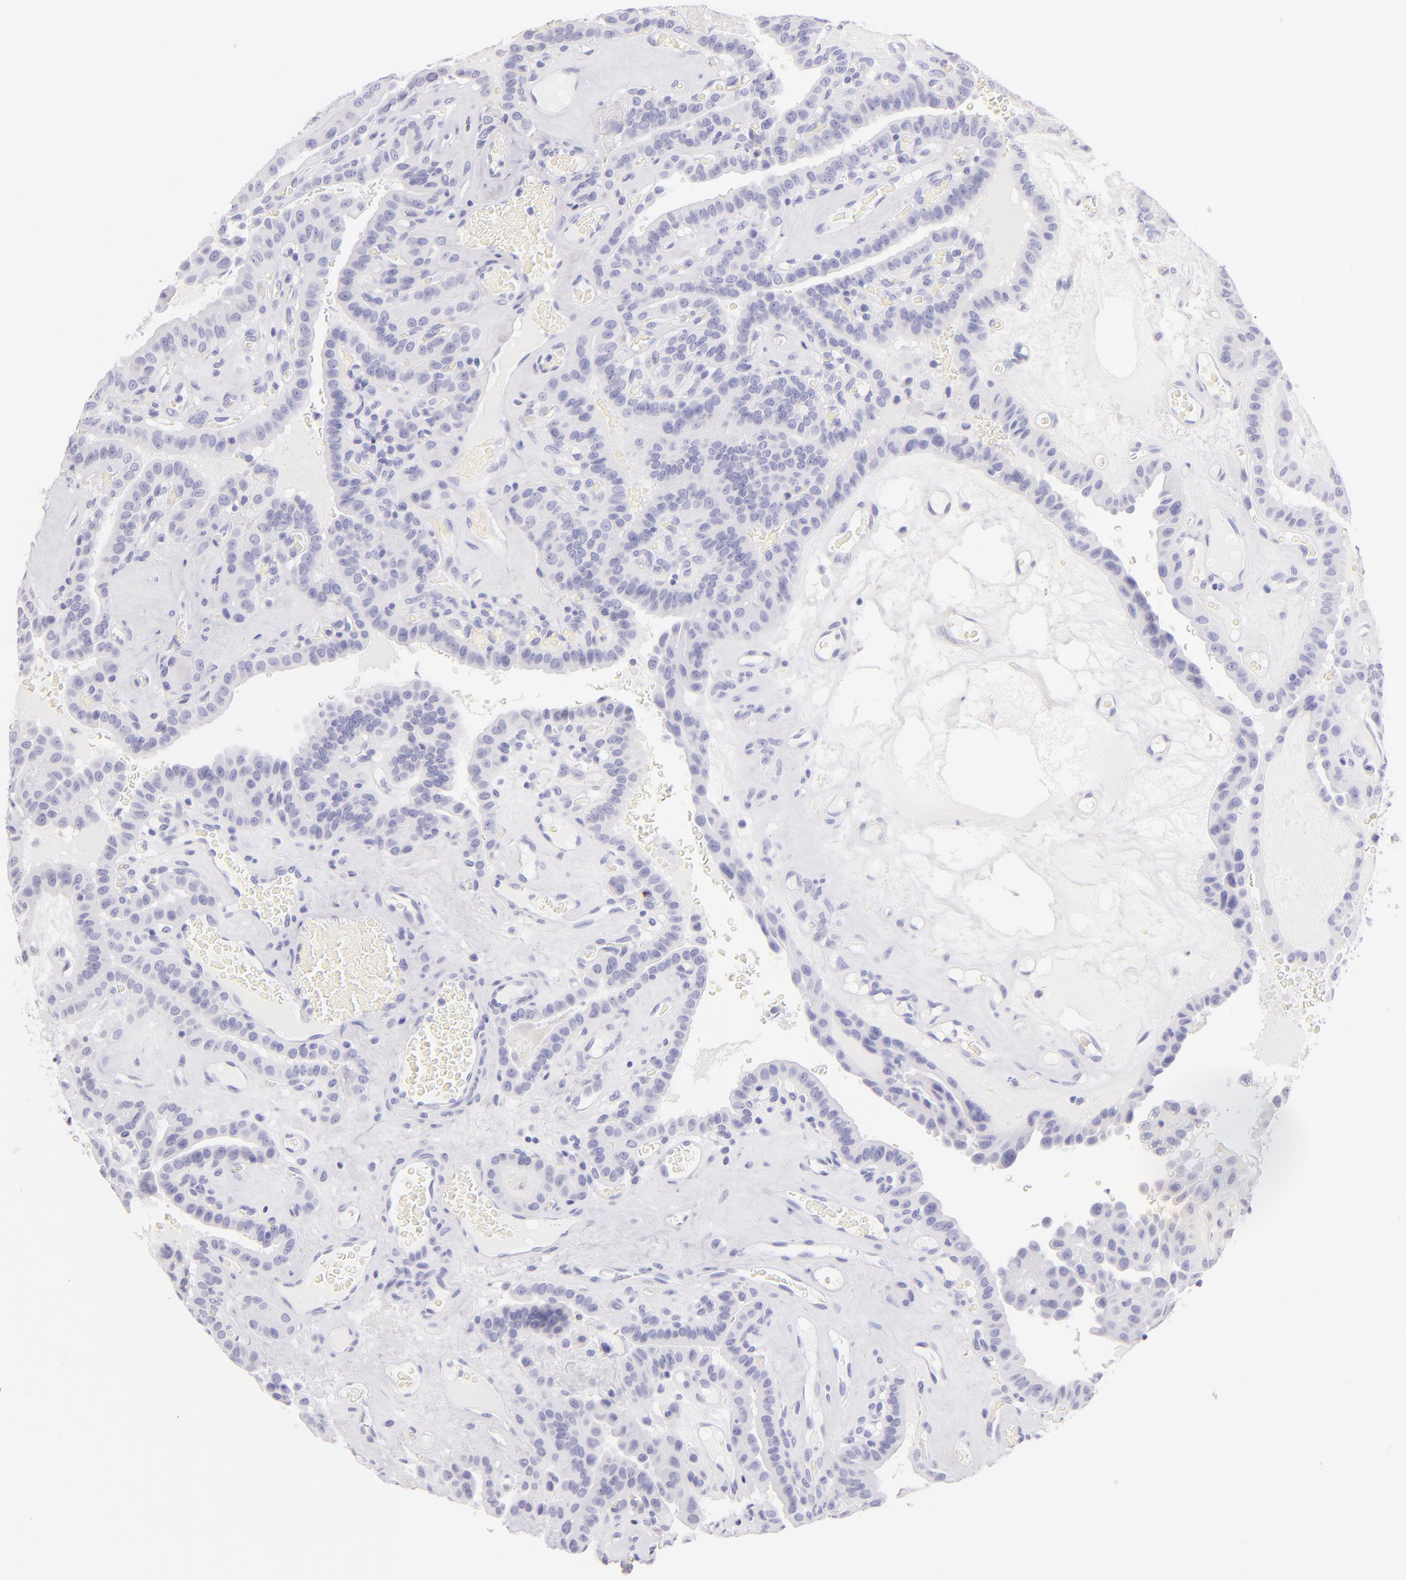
{"staining": {"intensity": "negative", "quantity": "none", "location": "none"}, "tissue": "thyroid cancer", "cell_type": "Tumor cells", "image_type": "cancer", "snomed": [{"axis": "morphology", "description": "Papillary adenocarcinoma, NOS"}, {"axis": "topography", "description": "Thyroid gland"}], "caption": "DAB (3,3'-diaminobenzidine) immunohistochemical staining of thyroid cancer (papillary adenocarcinoma) shows no significant staining in tumor cells.", "gene": "SDC1", "patient": {"sex": "male", "age": 87}}